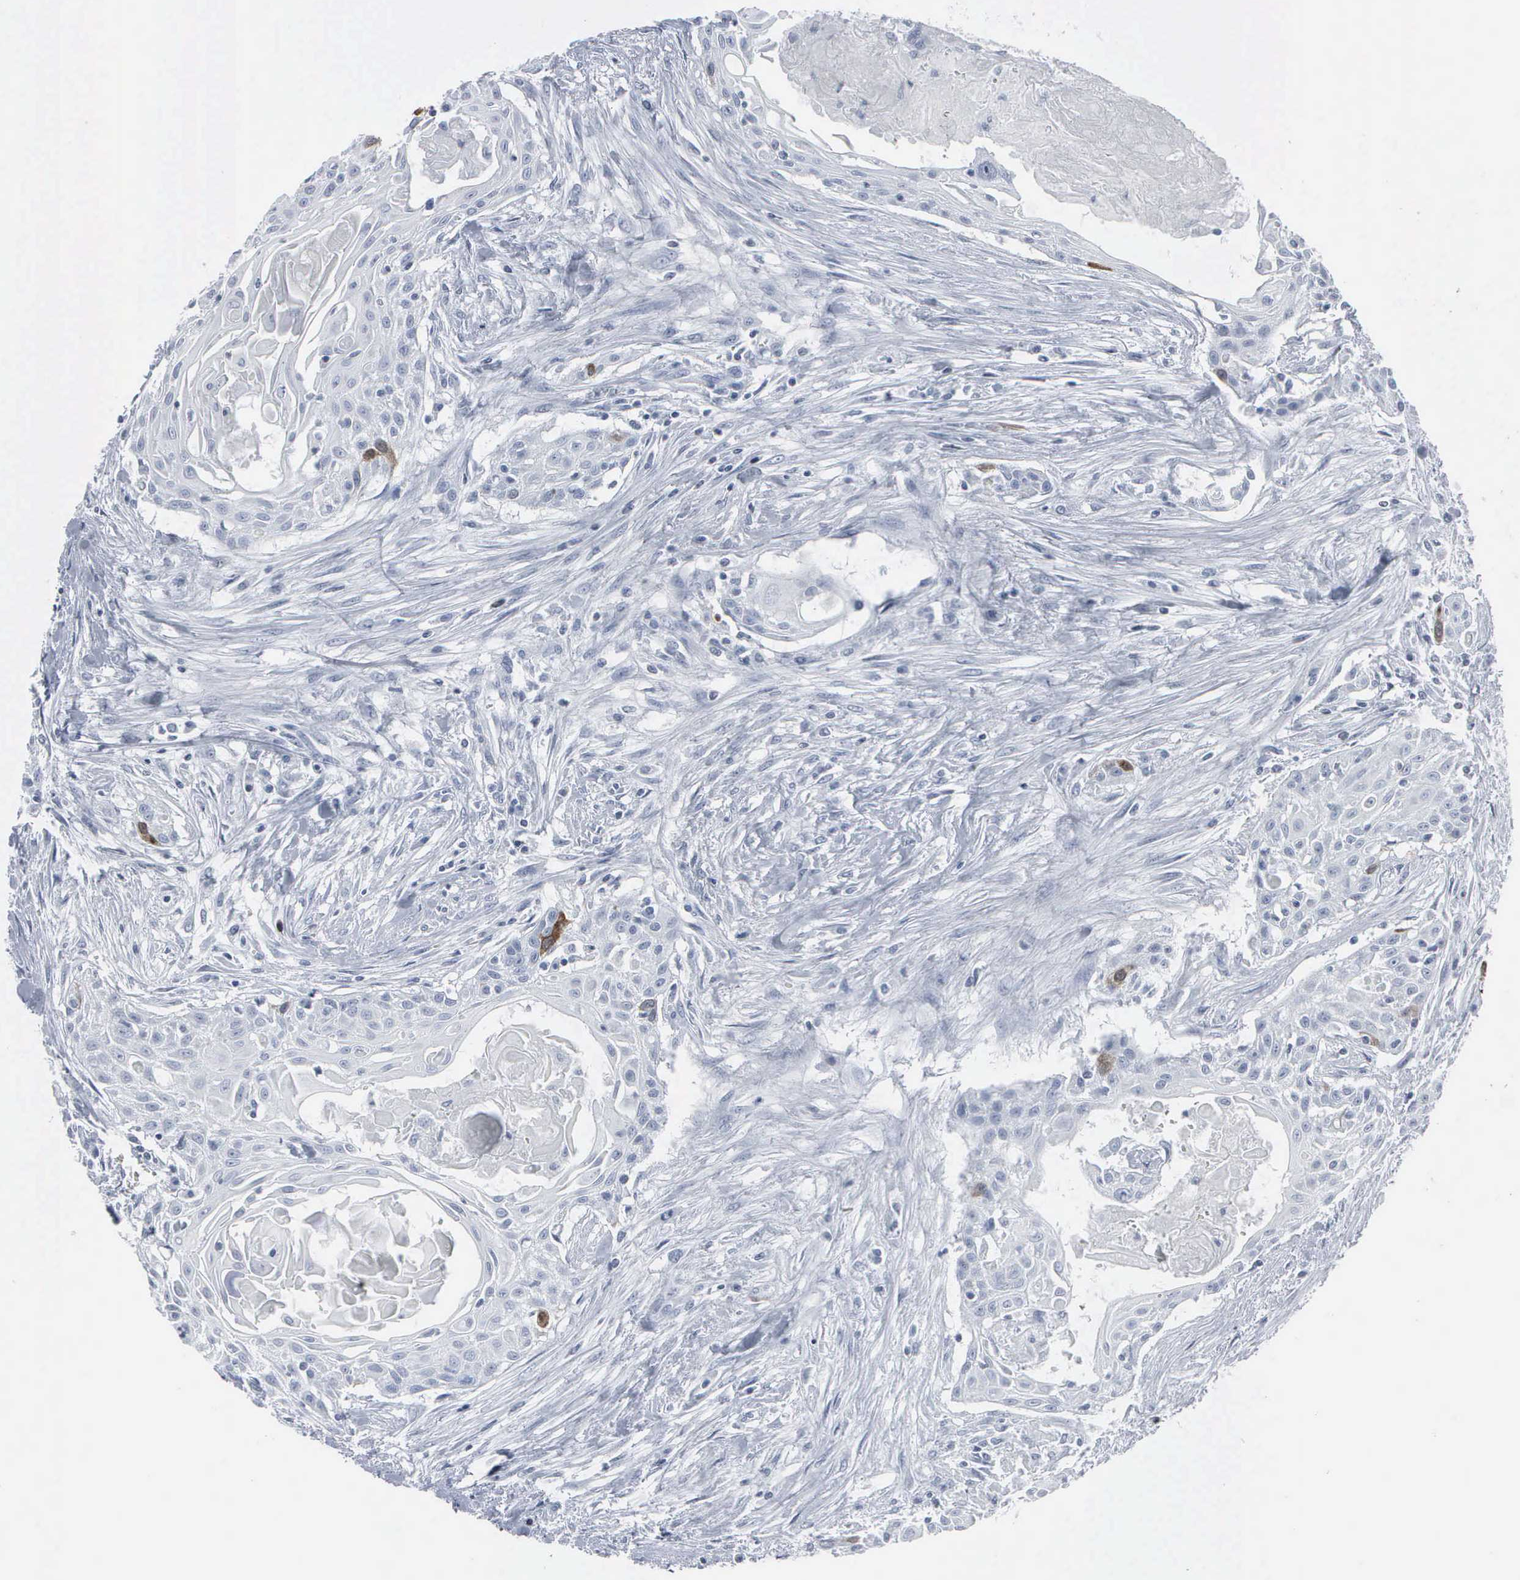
{"staining": {"intensity": "weak", "quantity": "<25%", "location": "cytoplasmic/membranous,nuclear"}, "tissue": "head and neck cancer", "cell_type": "Tumor cells", "image_type": "cancer", "snomed": [{"axis": "morphology", "description": "Squamous cell carcinoma, NOS"}, {"axis": "morphology", "description": "Squamous cell carcinoma, metastatic, NOS"}, {"axis": "topography", "description": "Lymph node"}, {"axis": "topography", "description": "Salivary gland"}, {"axis": "topography", "description": "Head-Neck"}], "caption": "There is no significant expression in tumor cells of head and neck cancer. (DAB immunohistochemistry (IHC) visualized using brightfield microscopy, high magnification).", "gene": "CCNB1", "patient": {"sex": "female", "age": 74}}